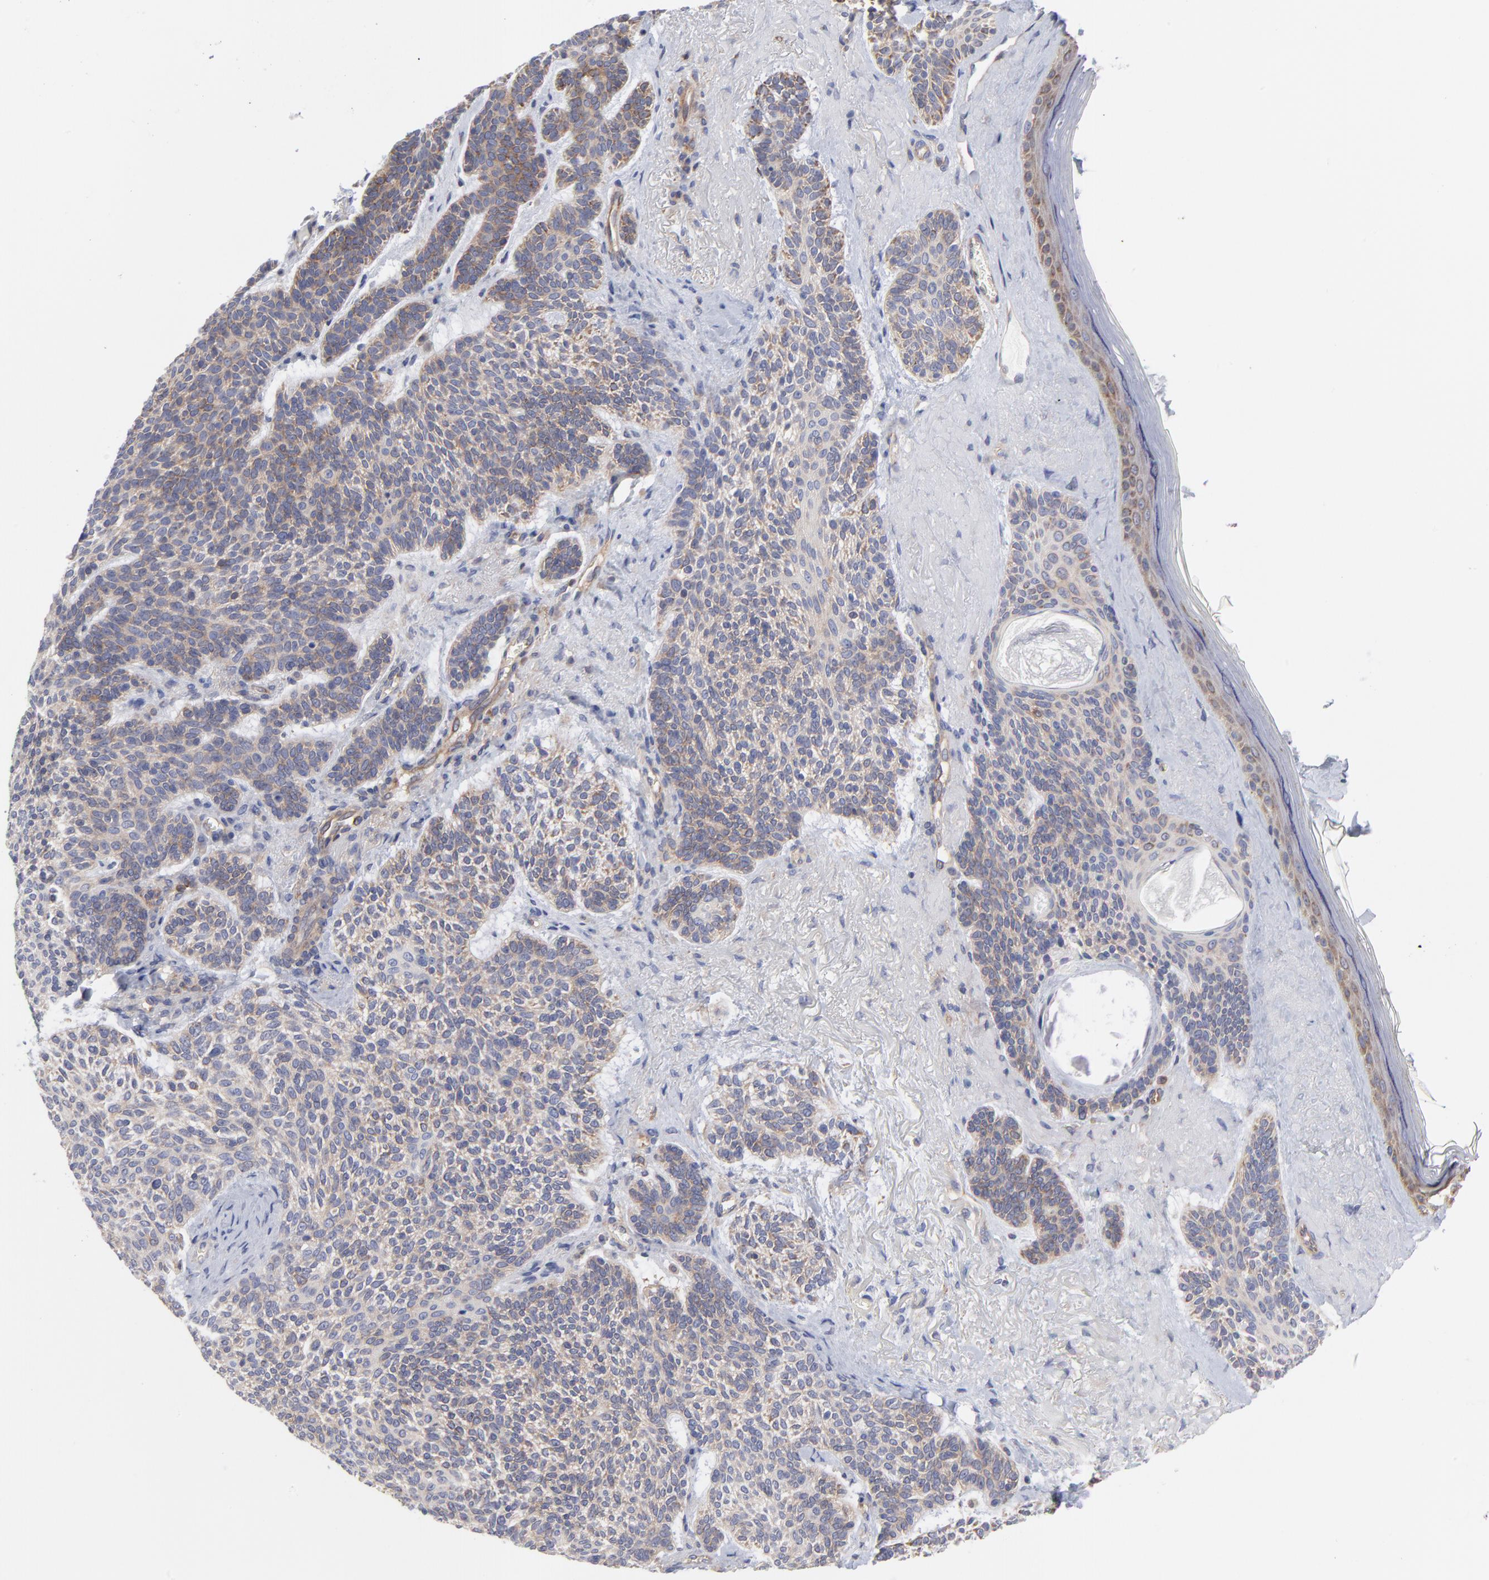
{"staining": {"intensity": "weak", "quantity": ">75%", "location": "cytoplasmic/membranous"}, "tissue": "skin cancer", "cell_type": "Tumor cells", "image_type": "cancer", "snomed": [{"axis": "morphology", "description": "Normal tissue, NOS"}, {"axis": "morphology", "description": "Basal cell carcinoma"}, {"axis": "topography", "description": "Skin"}], "caption": "This photomicrograph shows immunohistochemistry (IHC) staining of basal cell carcinoma (skin), with low weak cytoplasmic/membranous staining in approximately >75% of tumor cells.", "gene": "NFKBIA", "patient": {"sex": "female", "age": 70}}